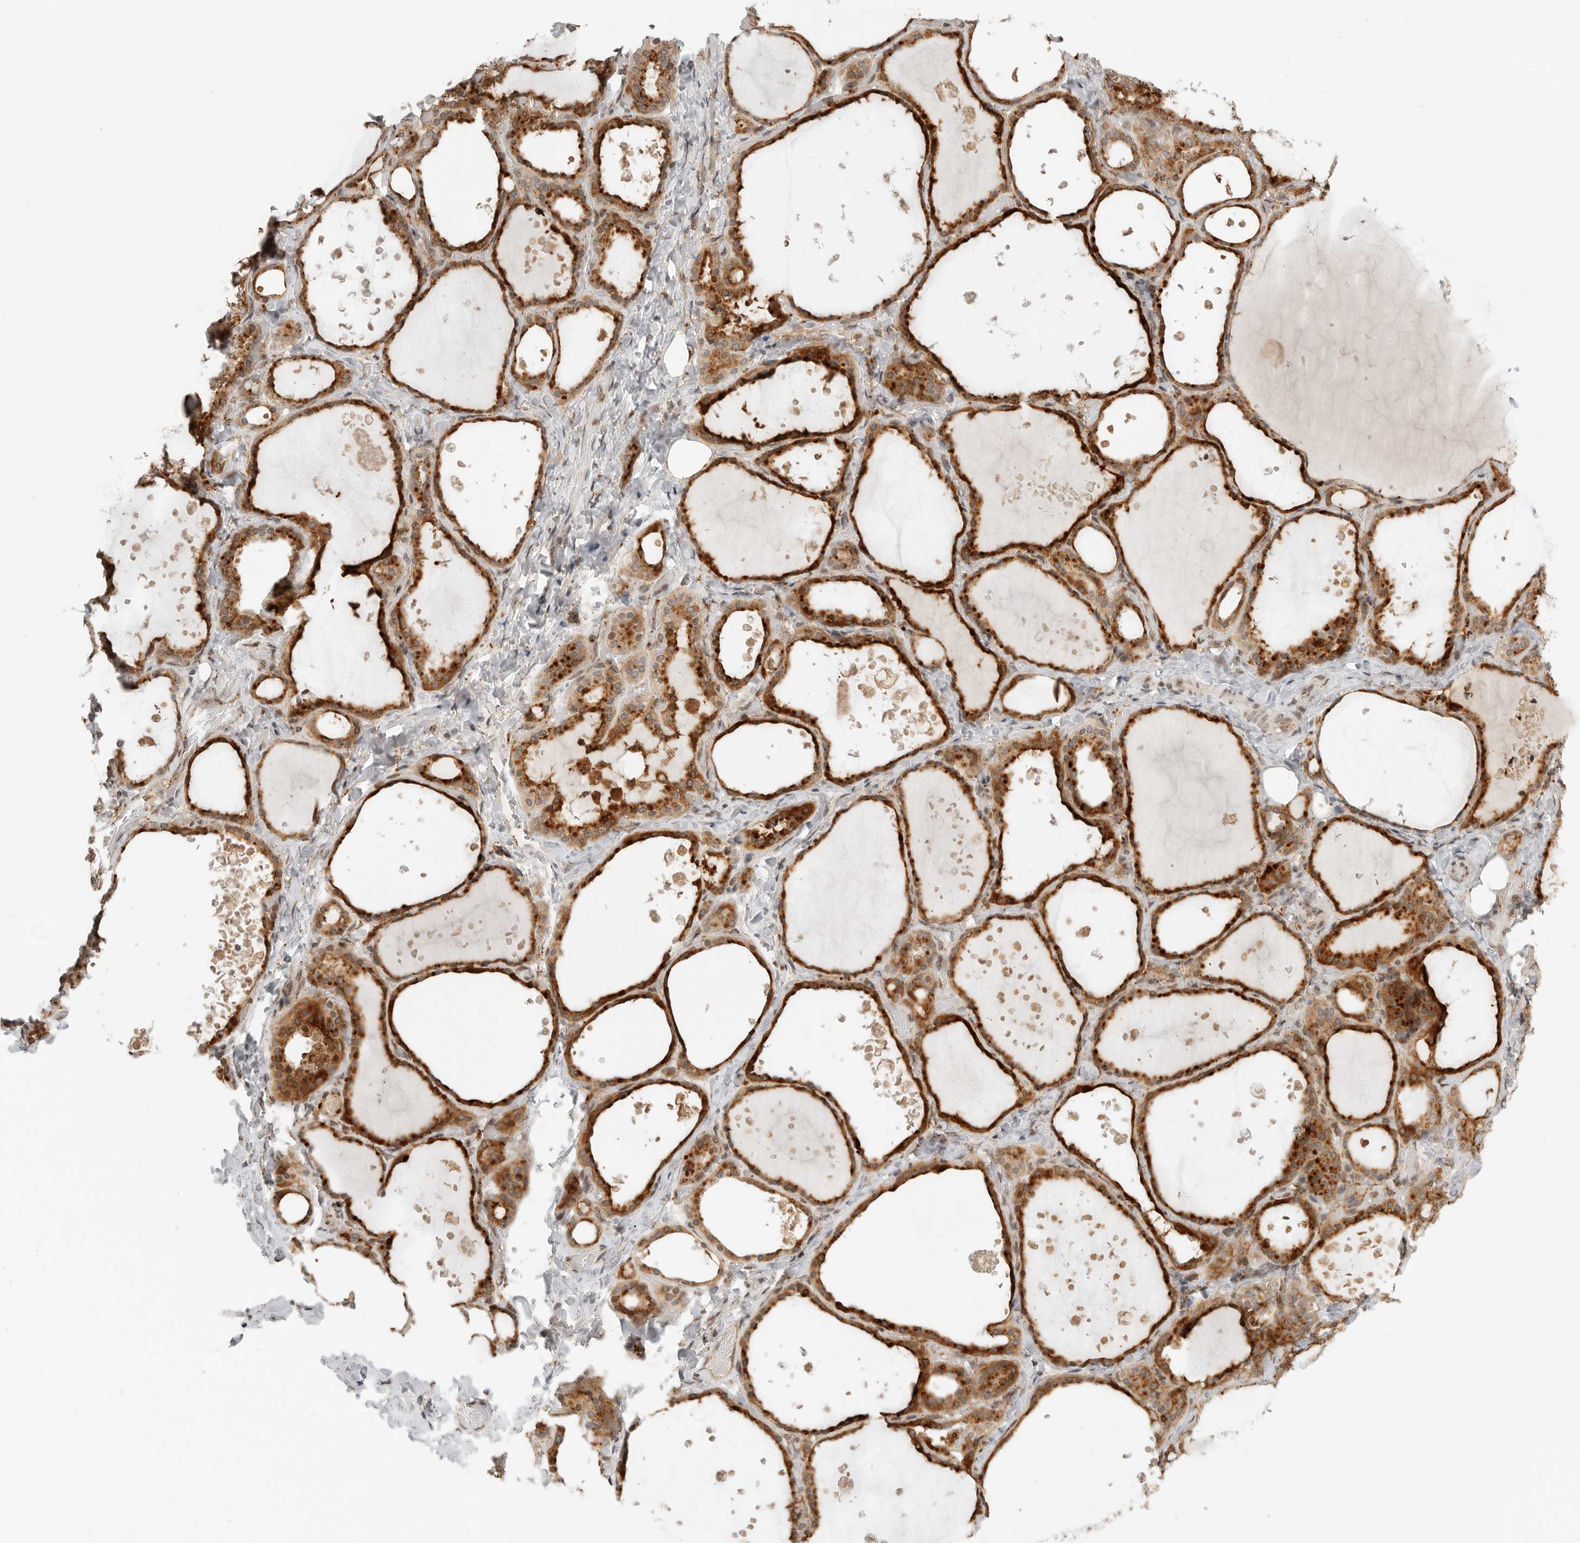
{"staining": {"intensity": "strong", "quantity": ">75%", "location": "cytoplasmic/membranous"}, "tissue": "thyroid gland", "cell_type": "Glandular cells", "image_type": "normal", "snomed": [{"axis": "morphology", "description": "Normal tissue, NOS"}, {"axis": "topography", "description": "Thyroid gland"}], "caption": "The immunohistochemical stain labels strong cytoplasmic/membranous expression in glandular cells of normal thyroid gland. (Brightfield microscopy of DAB IHC at high magnification).", "gene": "IDUA", "patient": {"sex": "female", "age": 44}}